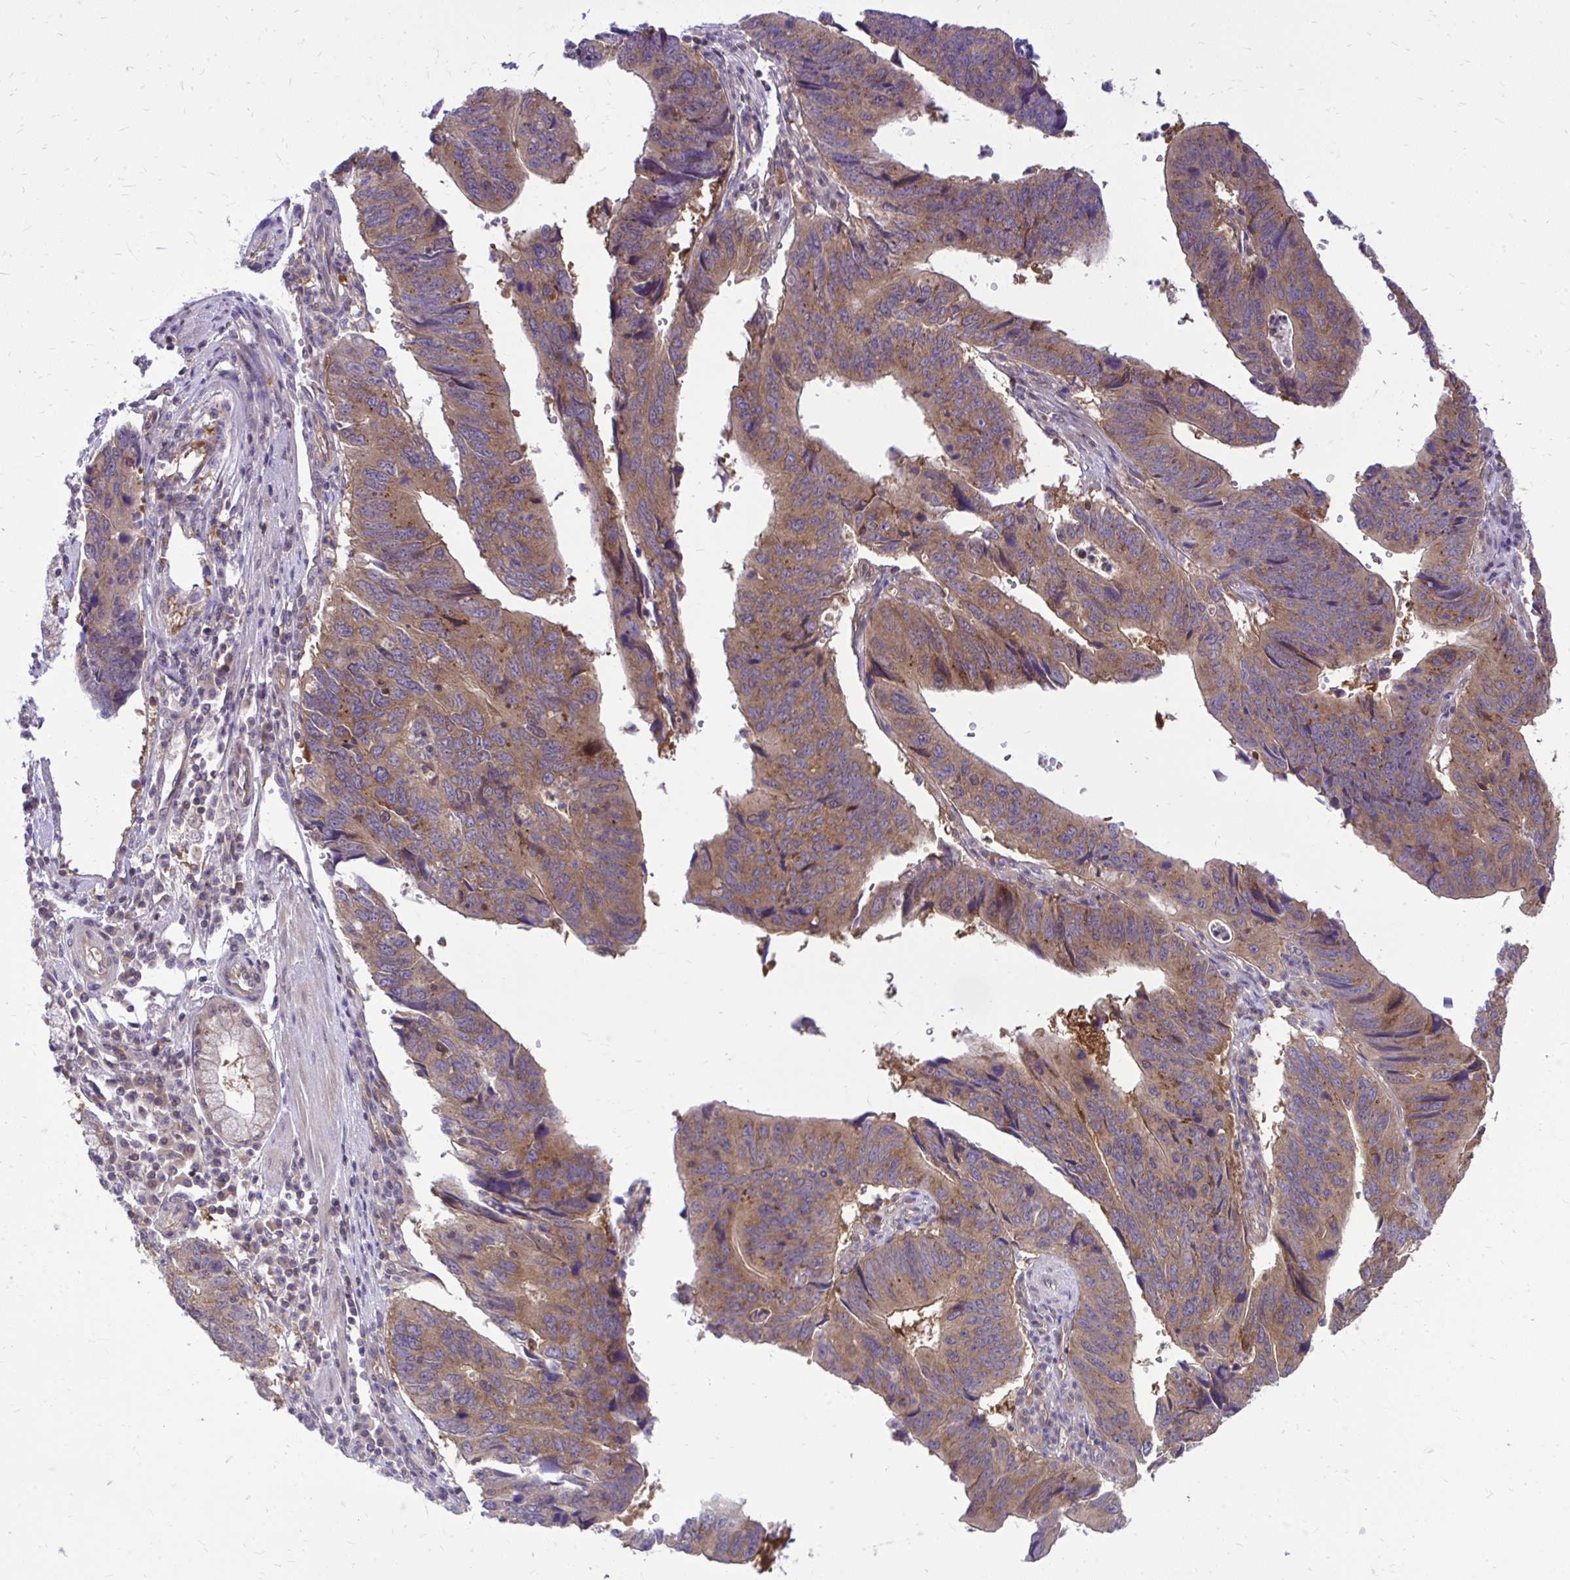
{"staining": {"intensity": "moderate", "quantity": ">75%", "location": "cytoplasmic/membranous"}, "tissue": "stomach cancer", "cell_type": "Tumor cells", "image_type": "cancer", "snomed": [{"axis": "morphology", "description": "Adenocarcinoma, NOS"}, {"axis": "topography", "description": "Stomach"}], "caption": "IHC micrograph of human adenocarcinoma (stomach) stained for a protein (brown), which displays medium levels of moderate cytoplasmic/membranous positivity in approximately >75% of tumor cells.", "gene": "PPP5C", "patient": {"sex": "male", "age": 59}}